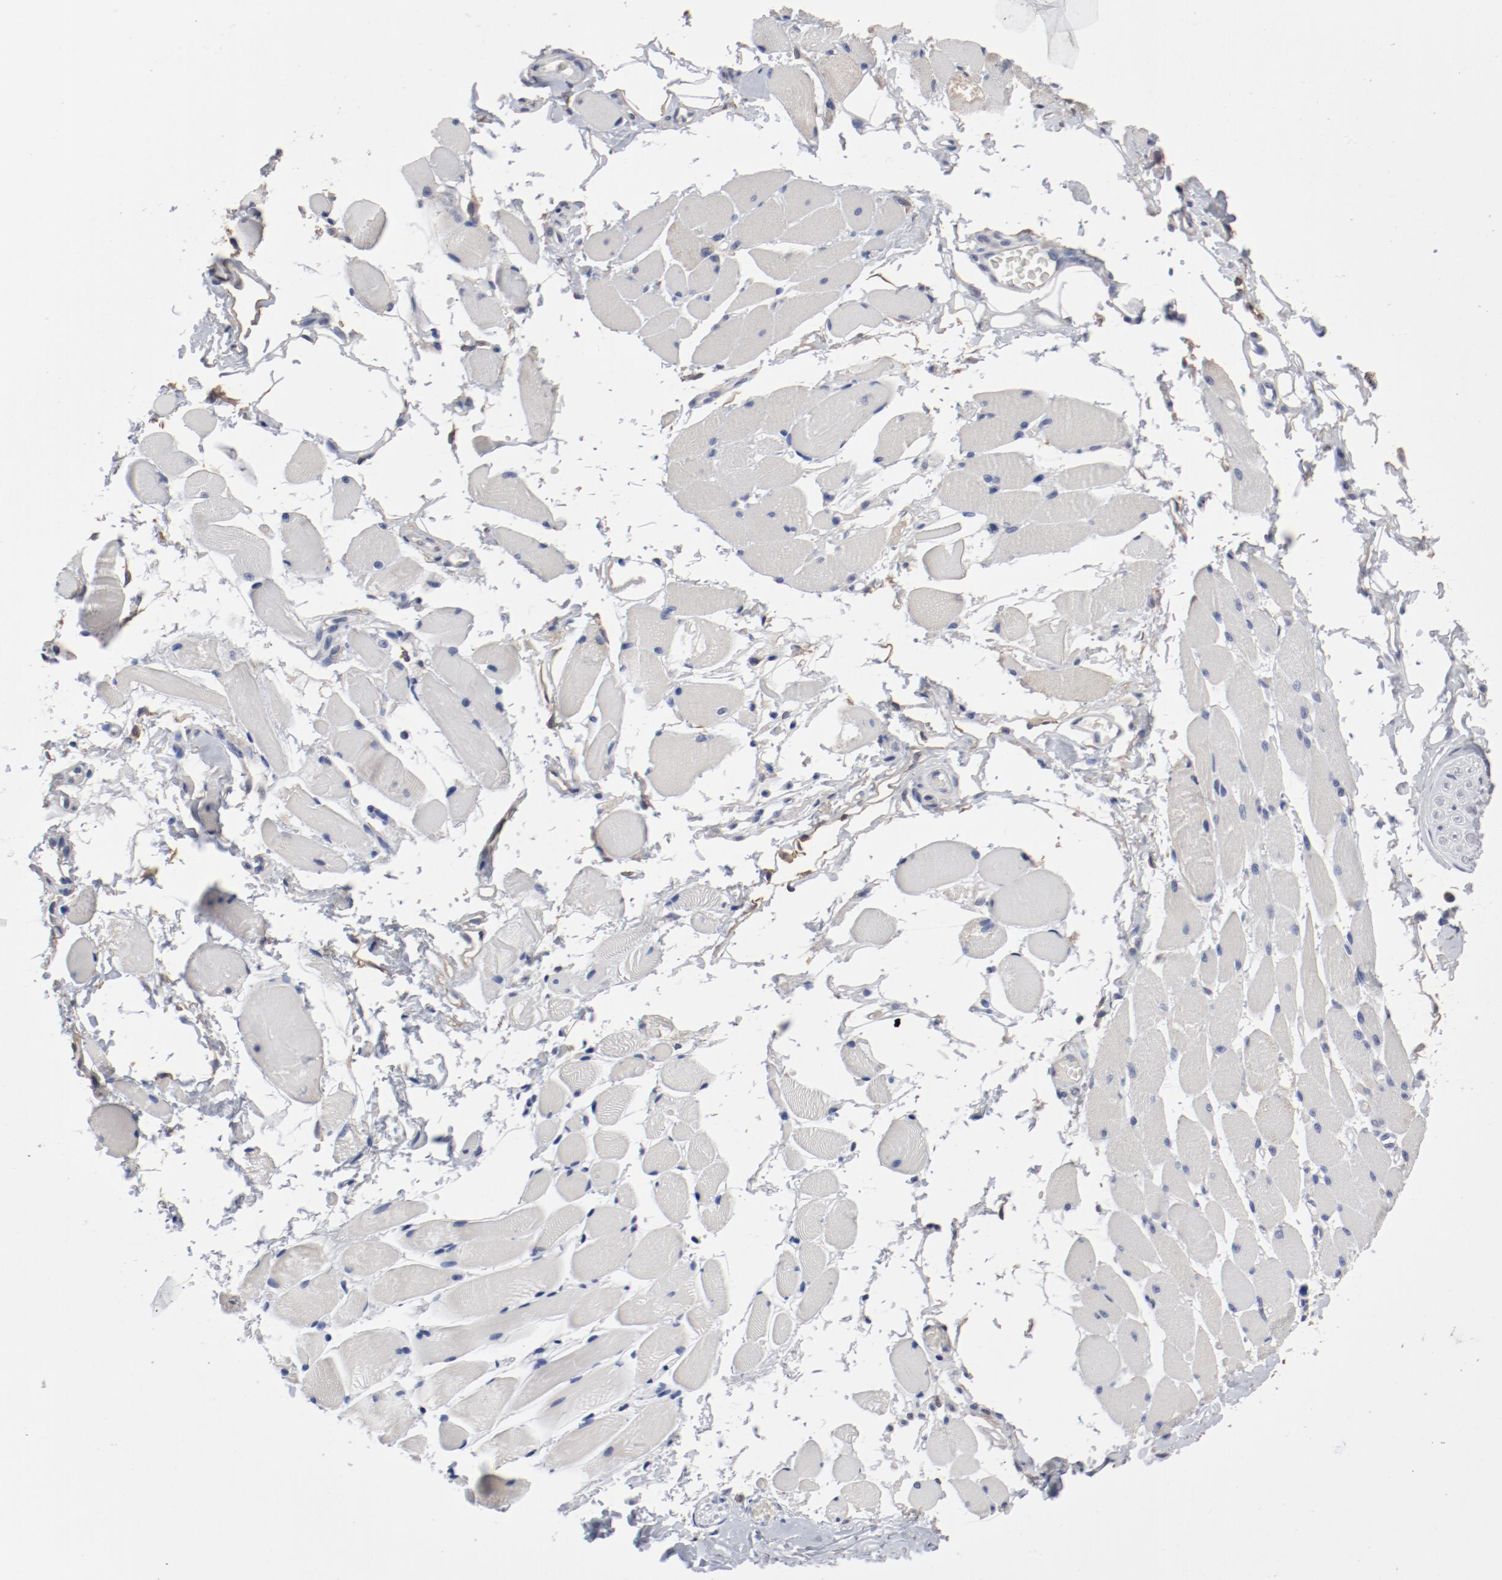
{"staining": {"intensity": "negative", "quantity": "none", "location": "none"}, "tissue": "adipose tissue", "cell_type": "Adipocytes", "image_type": "normal", "snomed": [{"axis": "morphology", "description": "Normal tissue, NOS"}, {"axis": "morphology", "description": "Squamous cell carcinoma, NOS"}, {"axis": "topography", "description": "Skeletal muscle"}, {"axis": "topography", "description": "Soft tissue"}, {"axis": "topography", "description": "Oral tissue"}], "caption": "This is an immunohistochemistry (IHC) photomicrograph of unremarkable human adipose tissue. There is no expression in adipocytes.", "gene": "ANKLE2", "patient": {"sex": "male", "age": 54}}